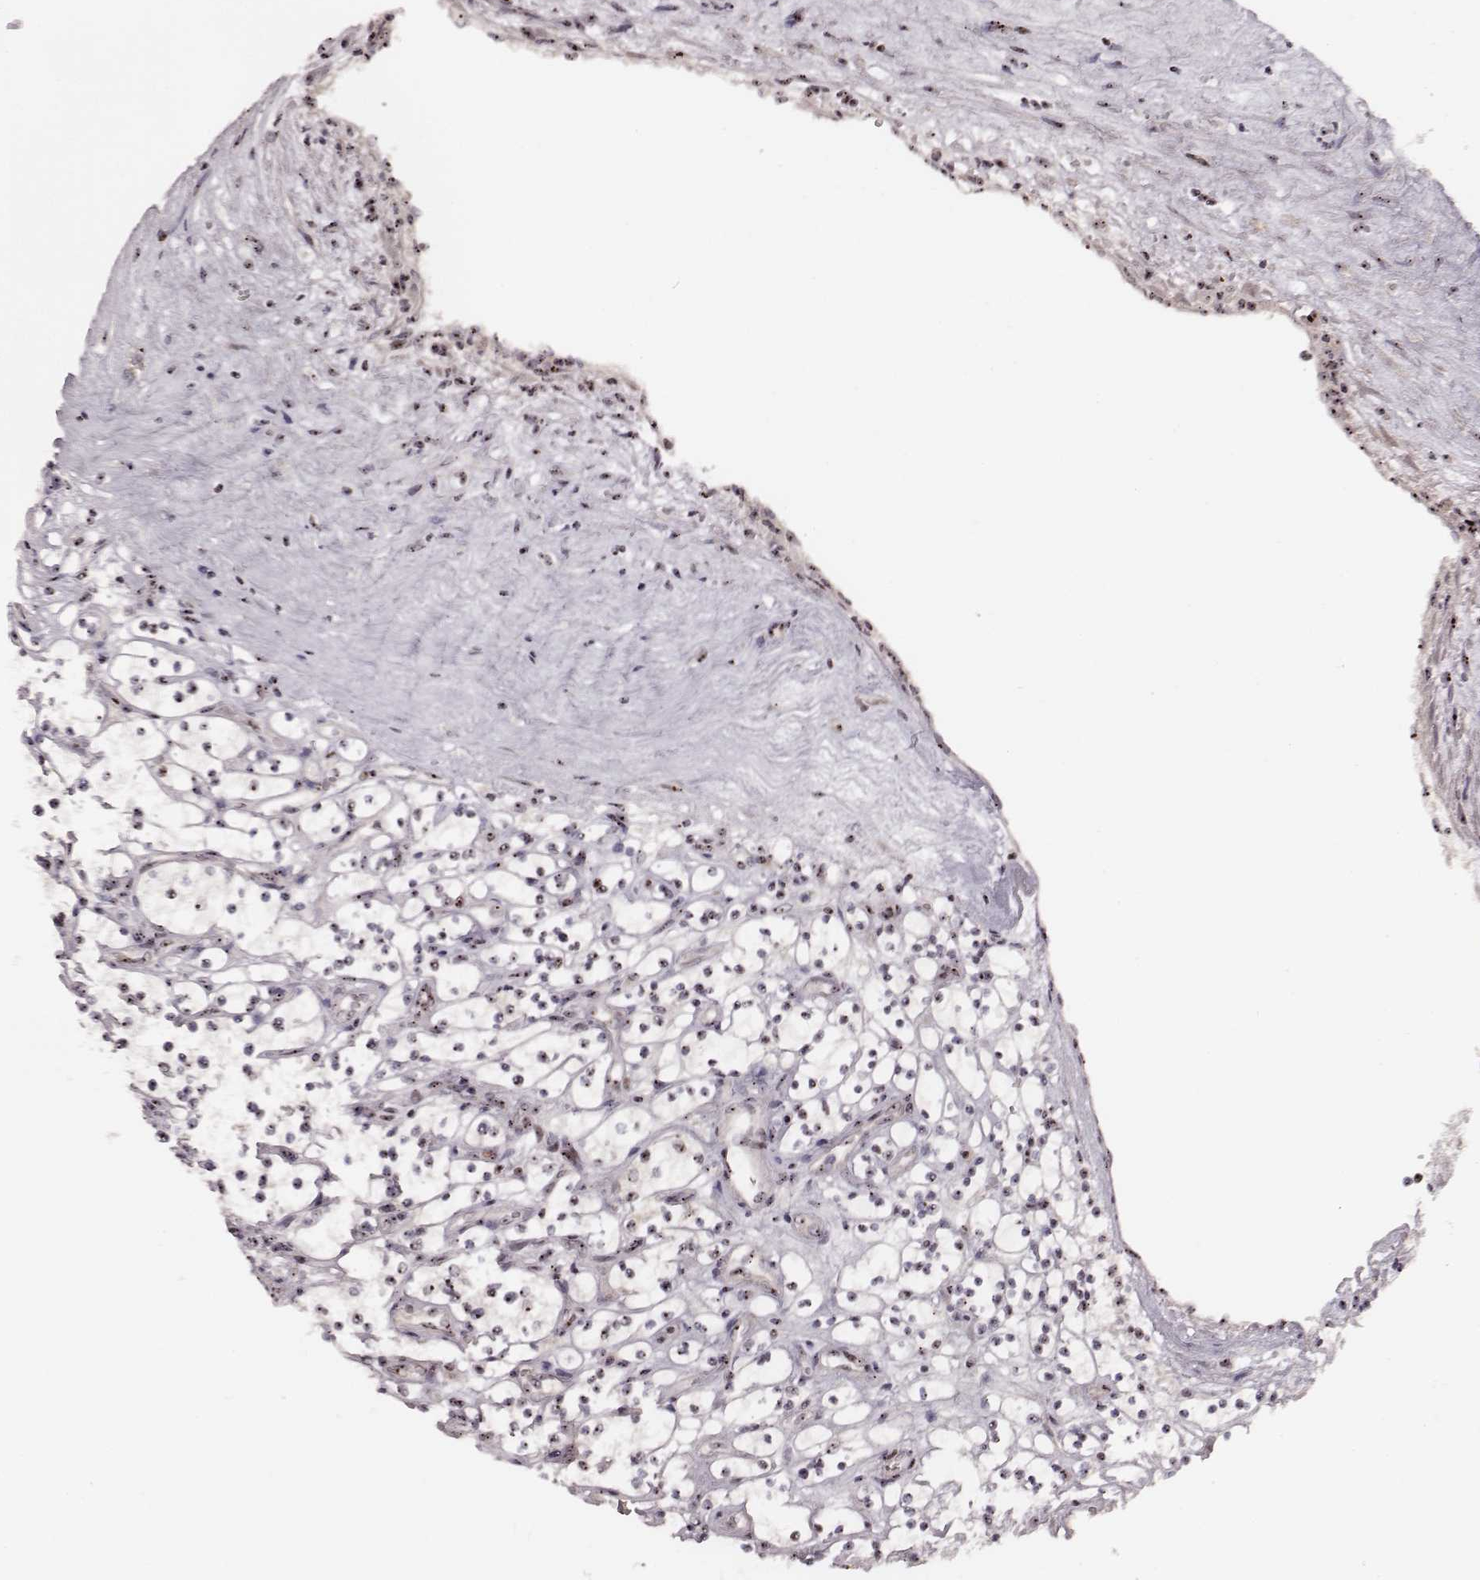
{"staining": {"intensity": "moderate", "quantity": ">75%", "location": "nuclear"}, "tissue": "renal cancer", "cell_type": "Tumor cells", "image_type": "cancer", "snomed": [{"axis": "morphology", "description": "Adenocarcinoma, NOS"}, {"axis": "topography", "description": "Kidney"}], "caption": "The micrograph displays immunohistochemical staining of renal adenocarcinoma. There is moderate nuclear positivity is identified in approximately >75% of tumor cells.", "gene": "NOP56", "patient": {"sex": "female", "age": 69}}